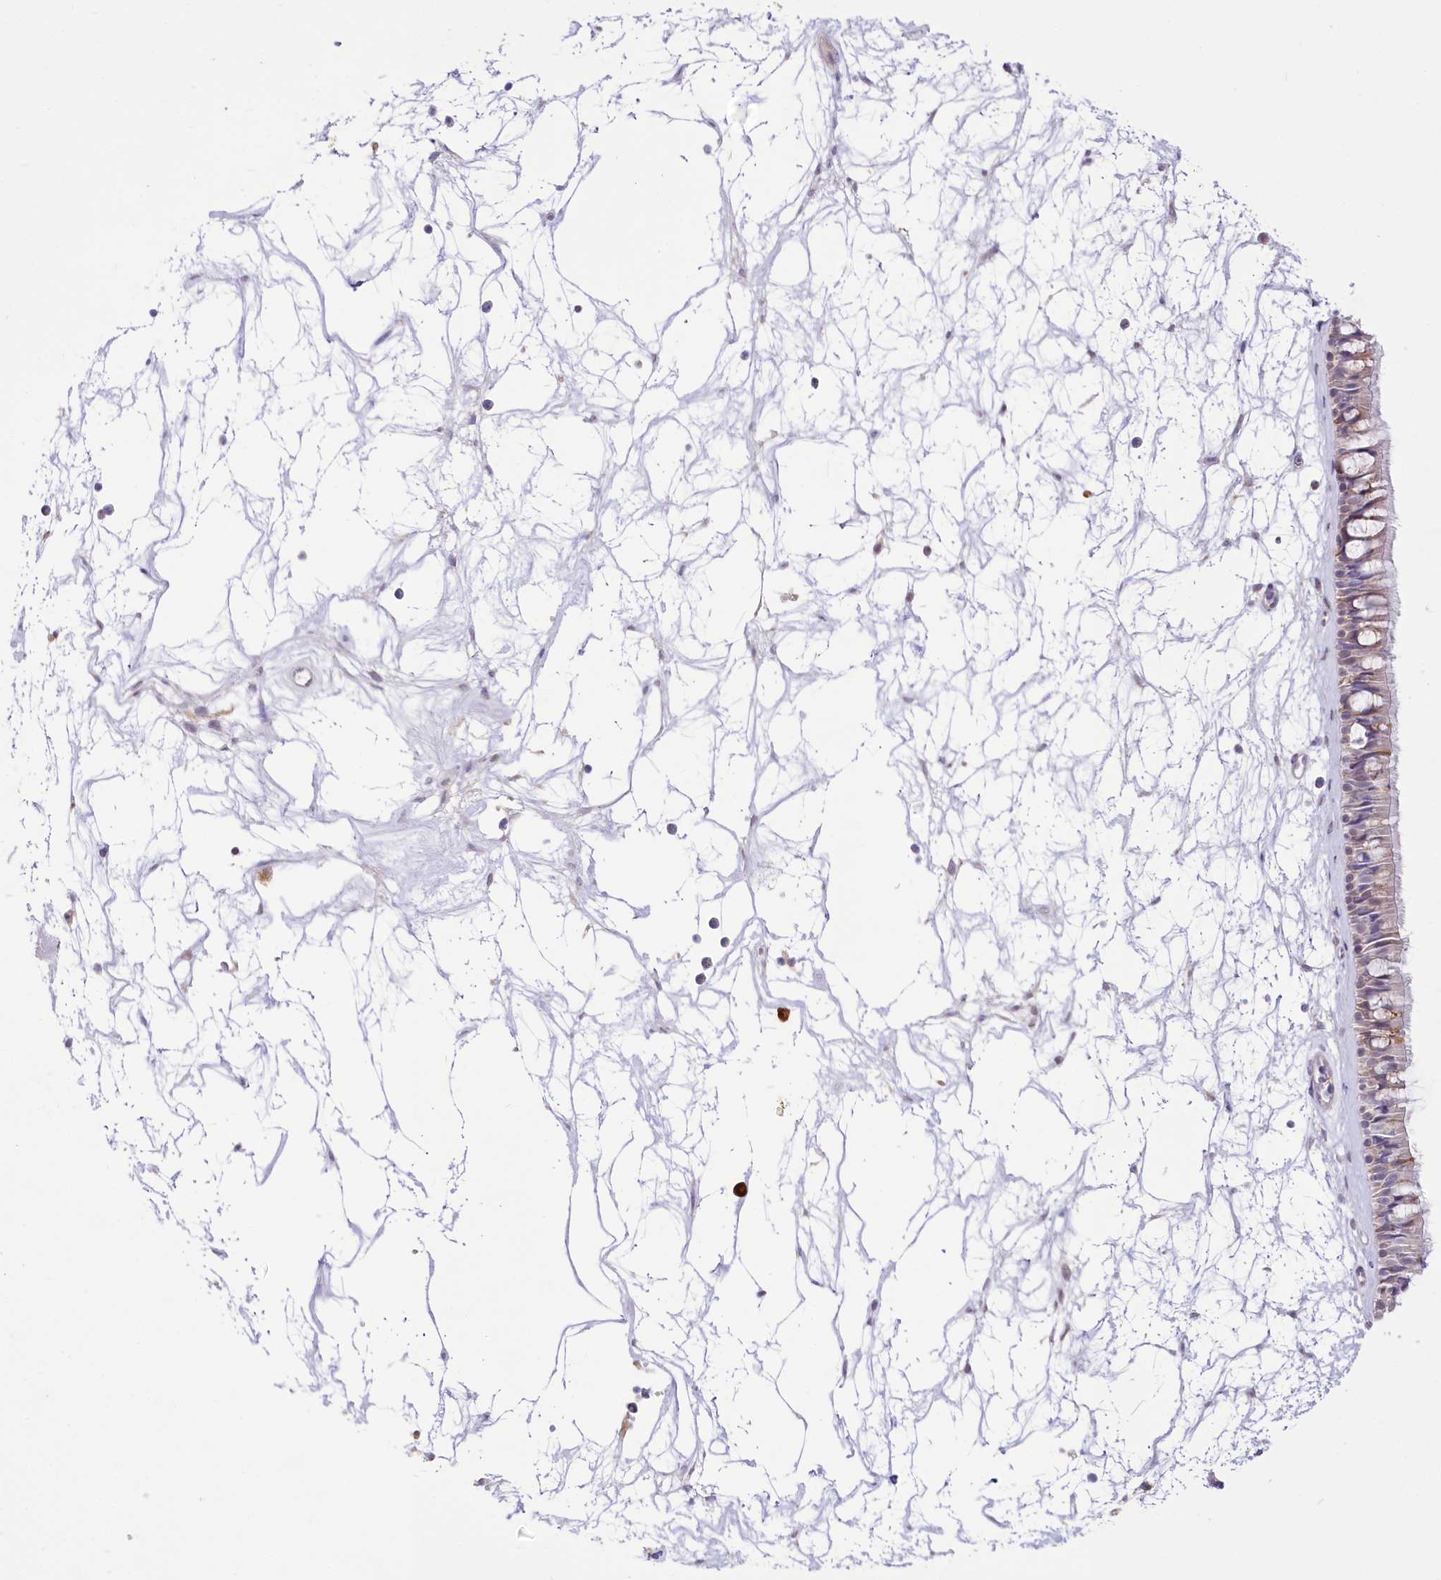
{"staining": {"intensity": "weak", "quantity": "<25%", "location": "cytoplasmic/membranous"}, "tissue": "nasopharynx", "cell_type": "Respiratory epithelial cells", "image_type": "normal", "snomed": [{"axis": "morphology", "description": "Normal tissue, NOS"}, {"axis": "topography", "description": "Nasopharynx"}], "caption": "High magnification brightfield microscopy of normal nasopharynx stained with DAB (3,3'-diaminobenzidine) (brown) and counterstained with hematoxylin (blue): respiratory epithelial cells show no significant positivity. The staining was performed using DAB to visualize the protein expression in brown, while the nuclei were stained in blue with hematoxylin (Magnification: 20x).", "gene": "NCKAP5", "patient": {"sex": "male", "age": 64}}